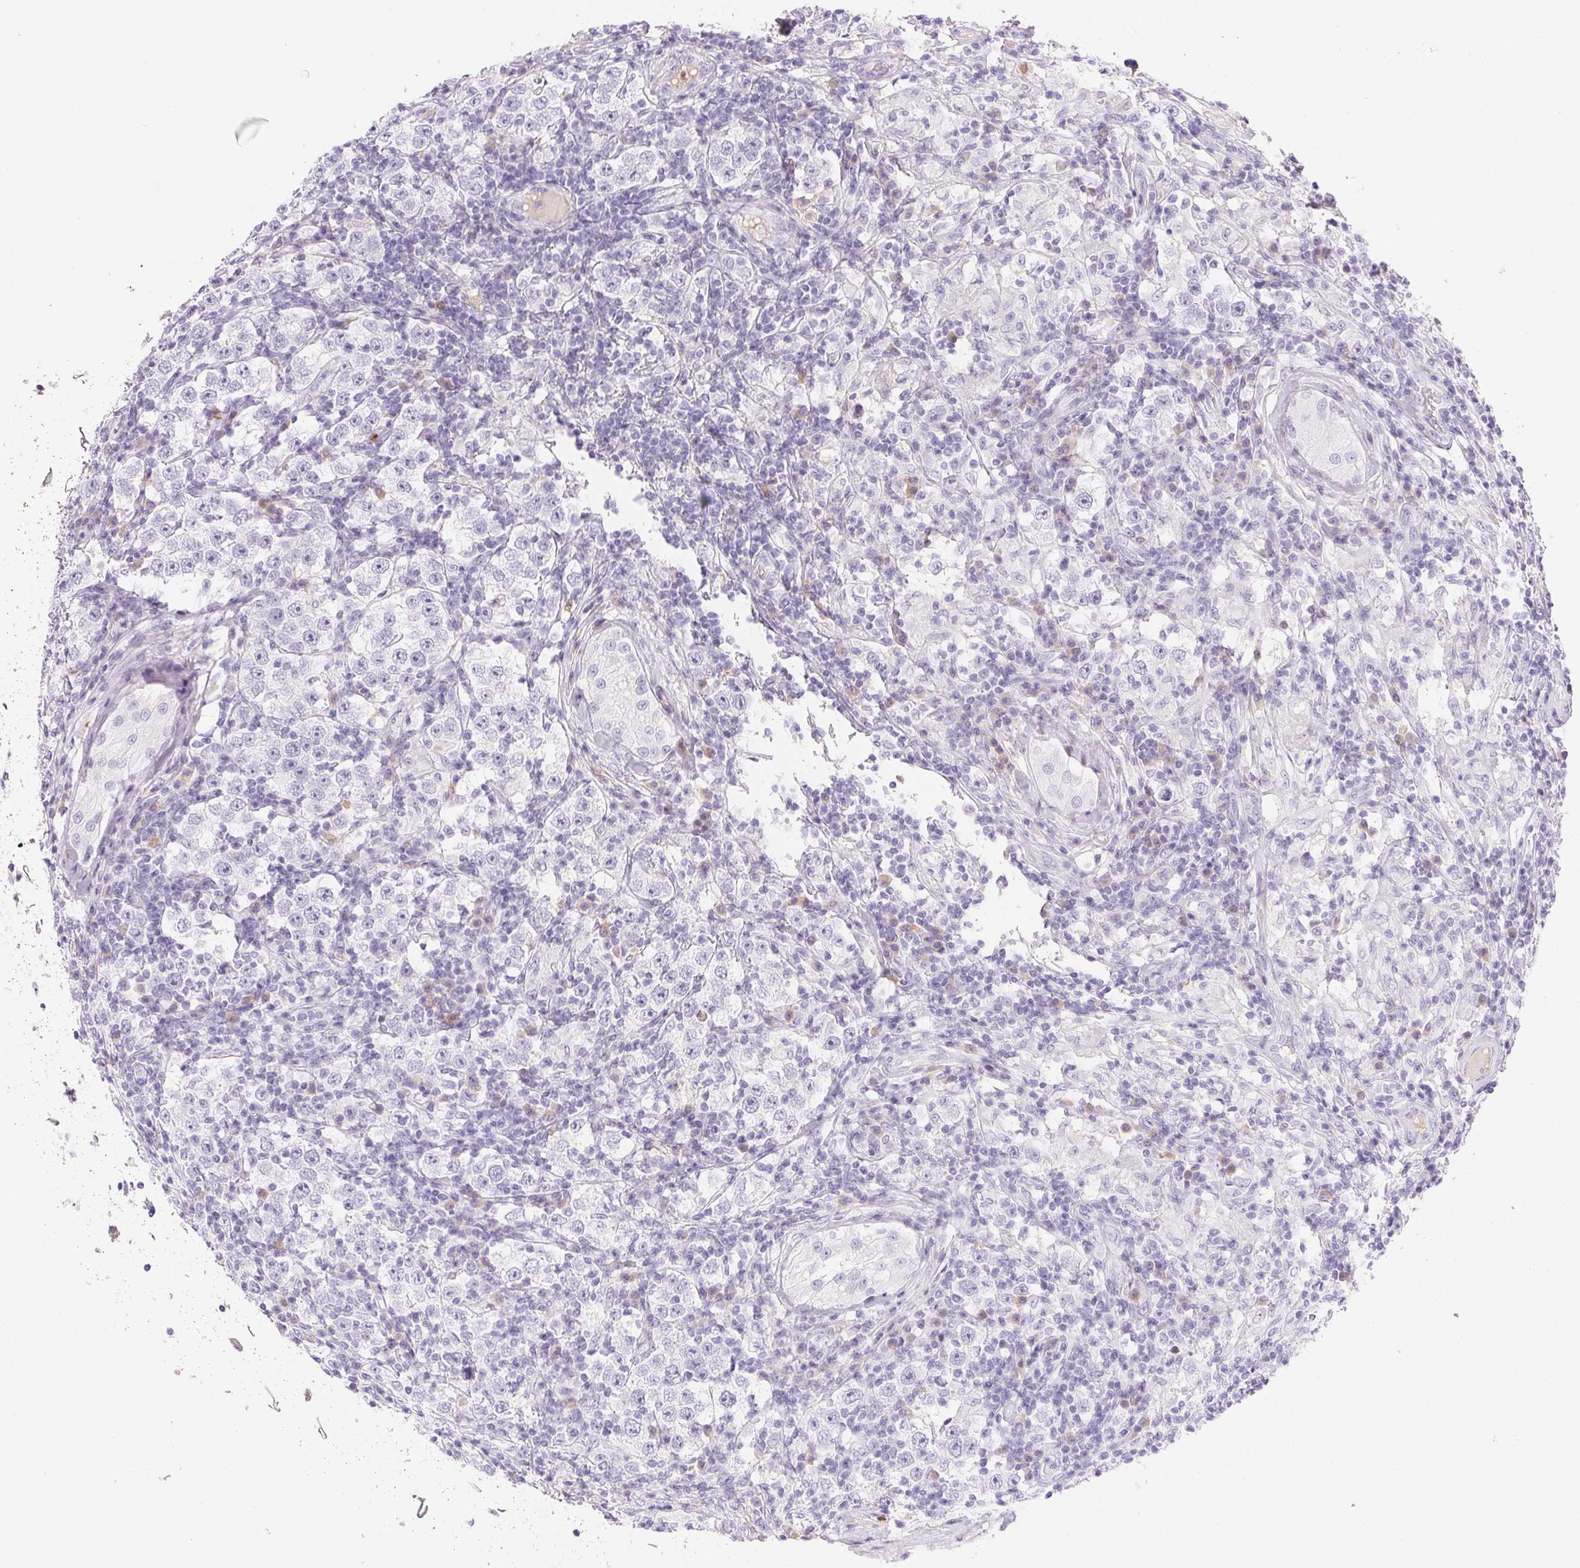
{"staining": {"intensity": "negative", "quantity": "none", "location": "none"}, "tissue": "urothelial cancer", "cell_type": "Tumor cells", "image_type": "cancer", "snomed": [{"axis": "morphology", "description": "Normal tissue, NOS"}, {"axis": "morphology", "description": "Urothelial carcinoma, High grade"}, {"axis": "morphology", "description": "Seminoma, NOS"}, {"axis": "morphology", "description": "Carcinoma, Embryonal, NOS"}, {"axis": "topography", "description": "Urinary bladder"}, {"axis": "topography", "description": "Testis"}], "caption": "Image shows no significant protein staining in tumor cells of embryonal carcinoma.", "gene": "PADI4", "patient": {"sex": "male", "age": 41}}